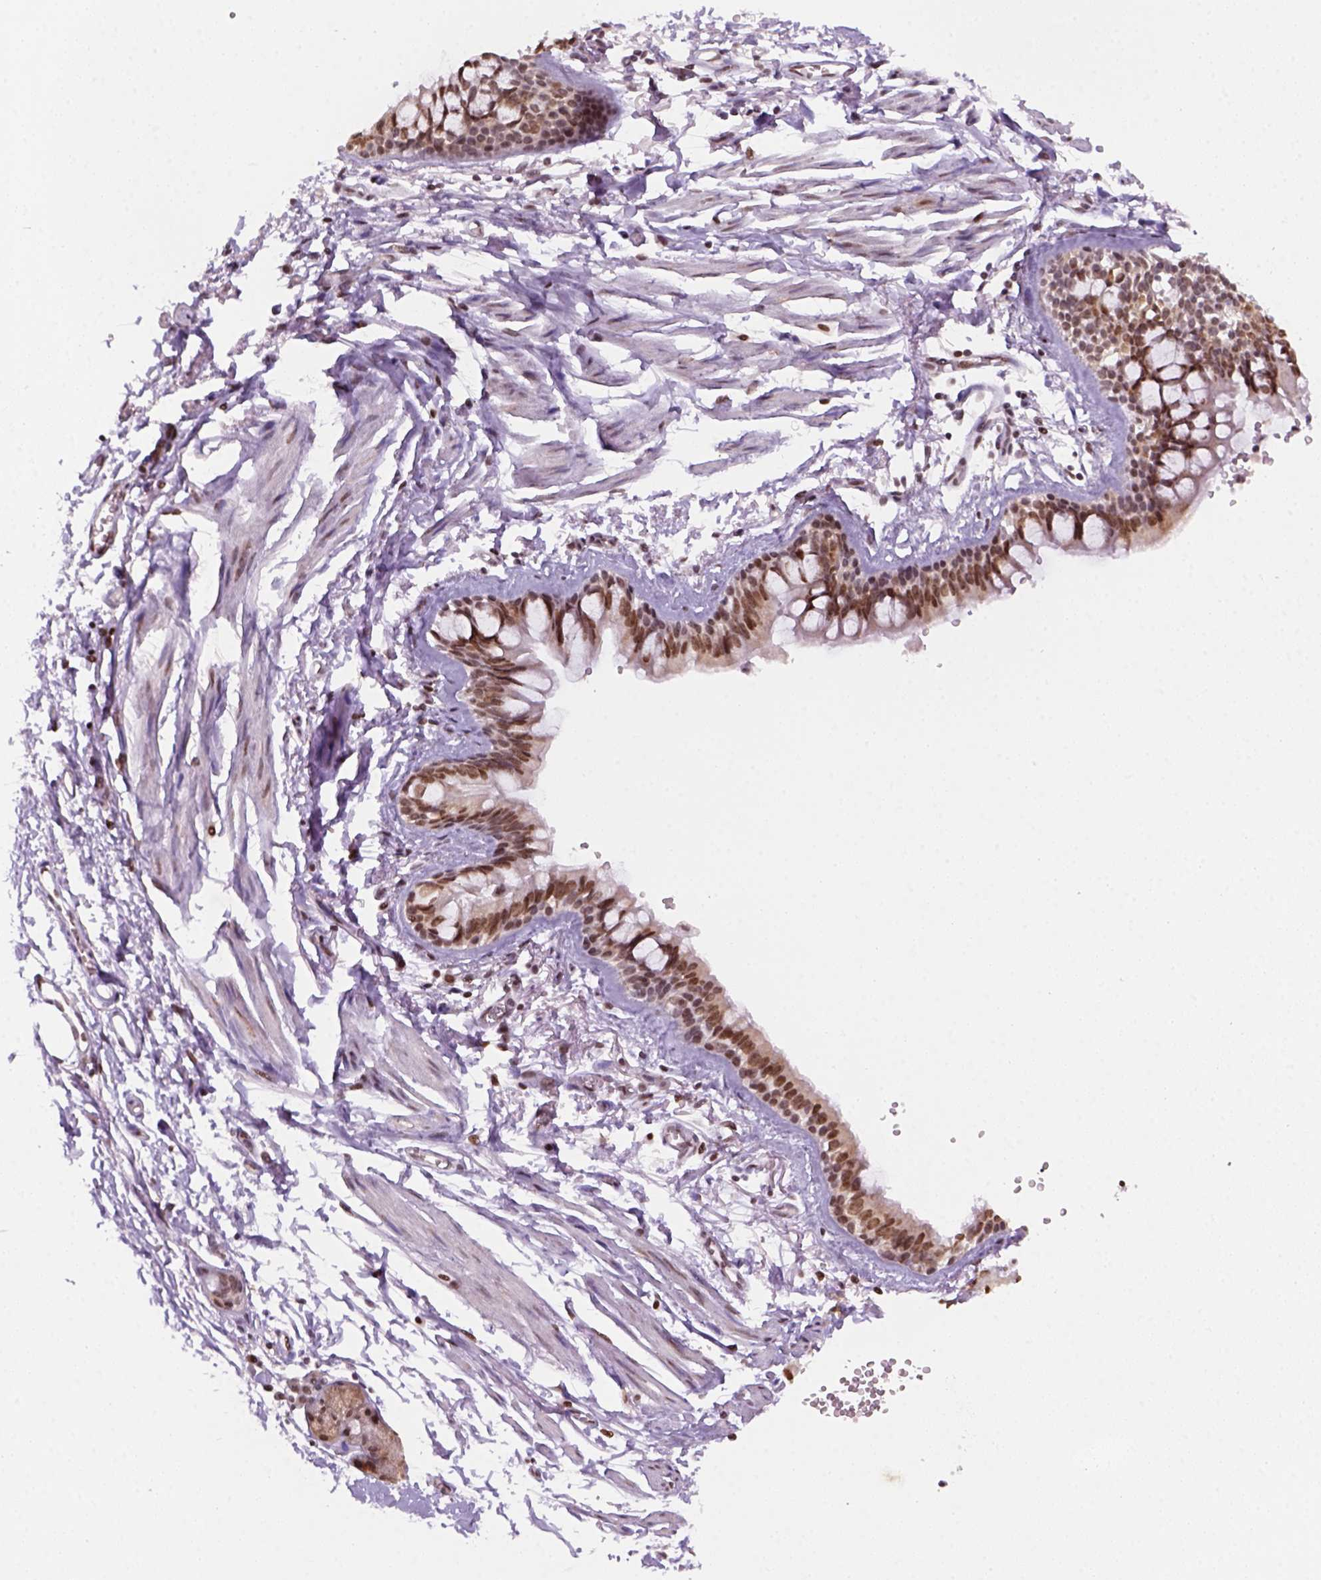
{"staining": {"intensity": "moderate", "quantity": ">75%", "location": "nuclear"}, "tissue": "bronchus", "cell_type": "Respiratory epithelial cells", "image_type": "normal", "snomed": [{"axis": "morphology", "description": "Normal tissue, NOS"}, {"axis": "topography", "description": "Cartilage tissue"}, {"axis": "topography", "description": "Bronchus"}], "caption": "High-power microscopy captured an IHC image of unremarkable bronchus, revealing moderate nuclear staining in approximately >75% of respiratory epithelial cells.", "gene": "GOT1", "patient": {"sex": "female", "age": 59}}